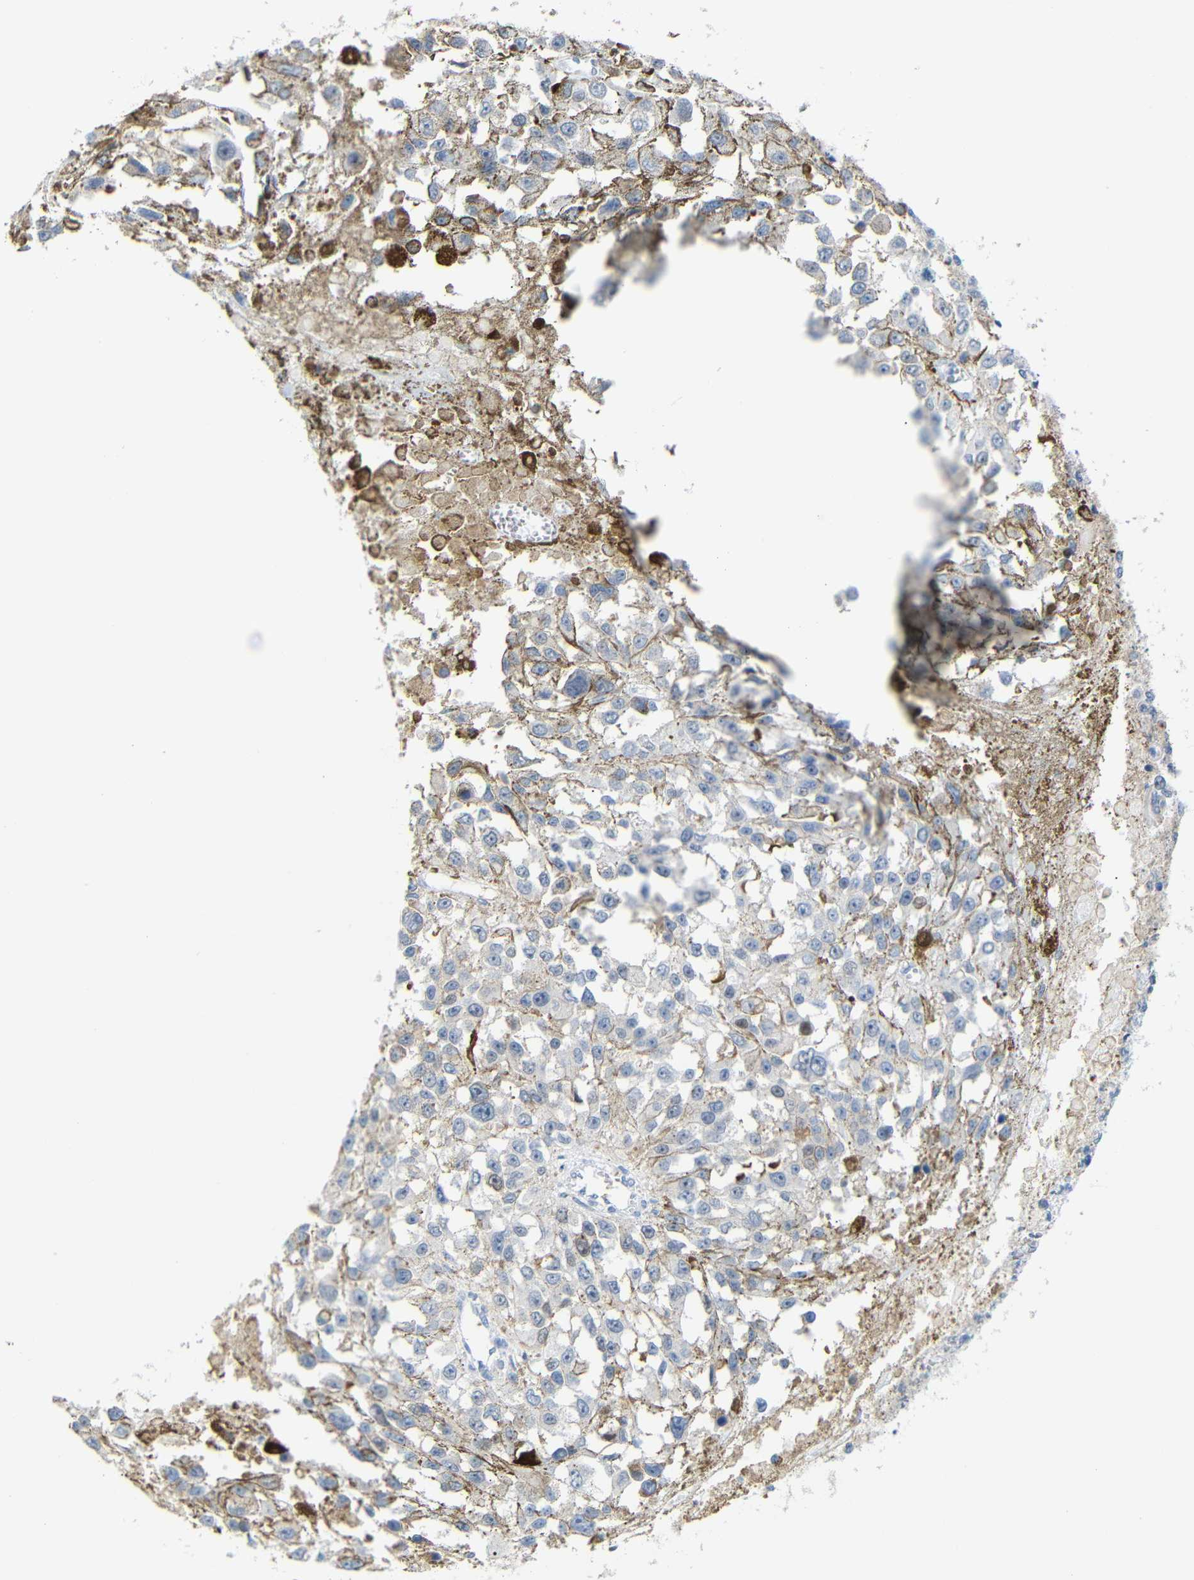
{"staining": {"intensity": "negative", "quantity": "none", "location": "none"}, "tissue": "melanoma", "cell_type": "Tumor cells", "image_type": "cancer", "snomed": [{"axis": "morphology", "description": "Malignant melanoma, Metastatic site"}, {"axis": "topography", "description": "Lymph node"}], "caption": "Tumor cells show no significant protein positivity in malignant melanoma (metastatic site).", "gene": "MT1A", "patient": {"sex": "male", "age": 59}}